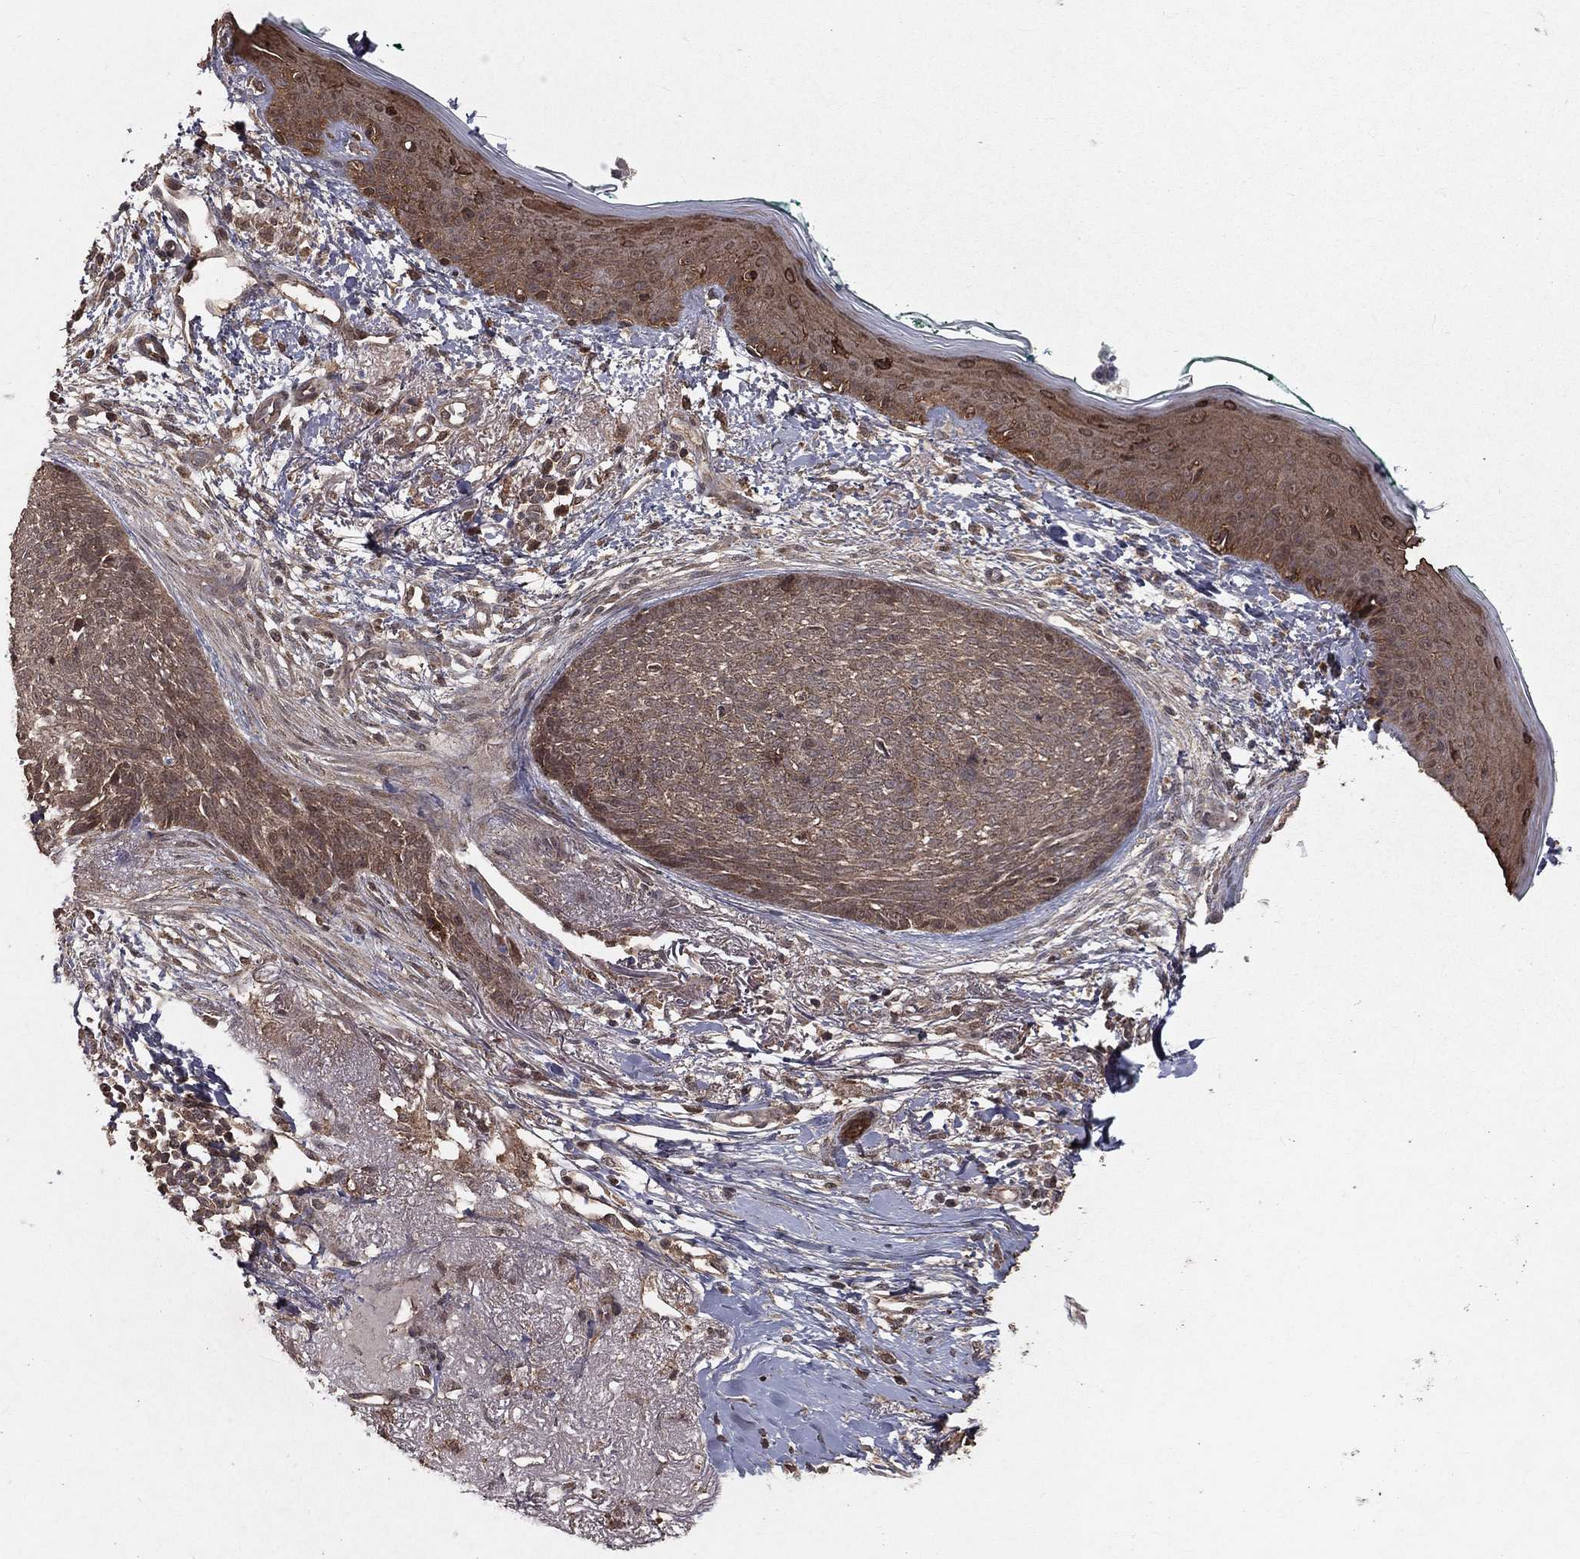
{"staining": {"intensity": "weak", "quantity": ">75%", "location": "cytoplasmic/membranous"}, "tissue": "skin cancer", "cell_type": "Tumor cells", "image_type": "cancer", "snomed": [{"axis": "morphology", "description": "Normal tissue, NOS"}, {"axis": "morphology", "description": "Basal cell carcinoma"}, {"axis": "topography", "description": "Skin"}], "caption": "Approximately >75% of tumor cells in human skin basal cell carcinoma show weak cytoplasmic/membranous protein staining as visualized by brown immunohistochemical staining.", "gene": "ZDHHC15", "patient": {"sex": "male", "age": 84}}